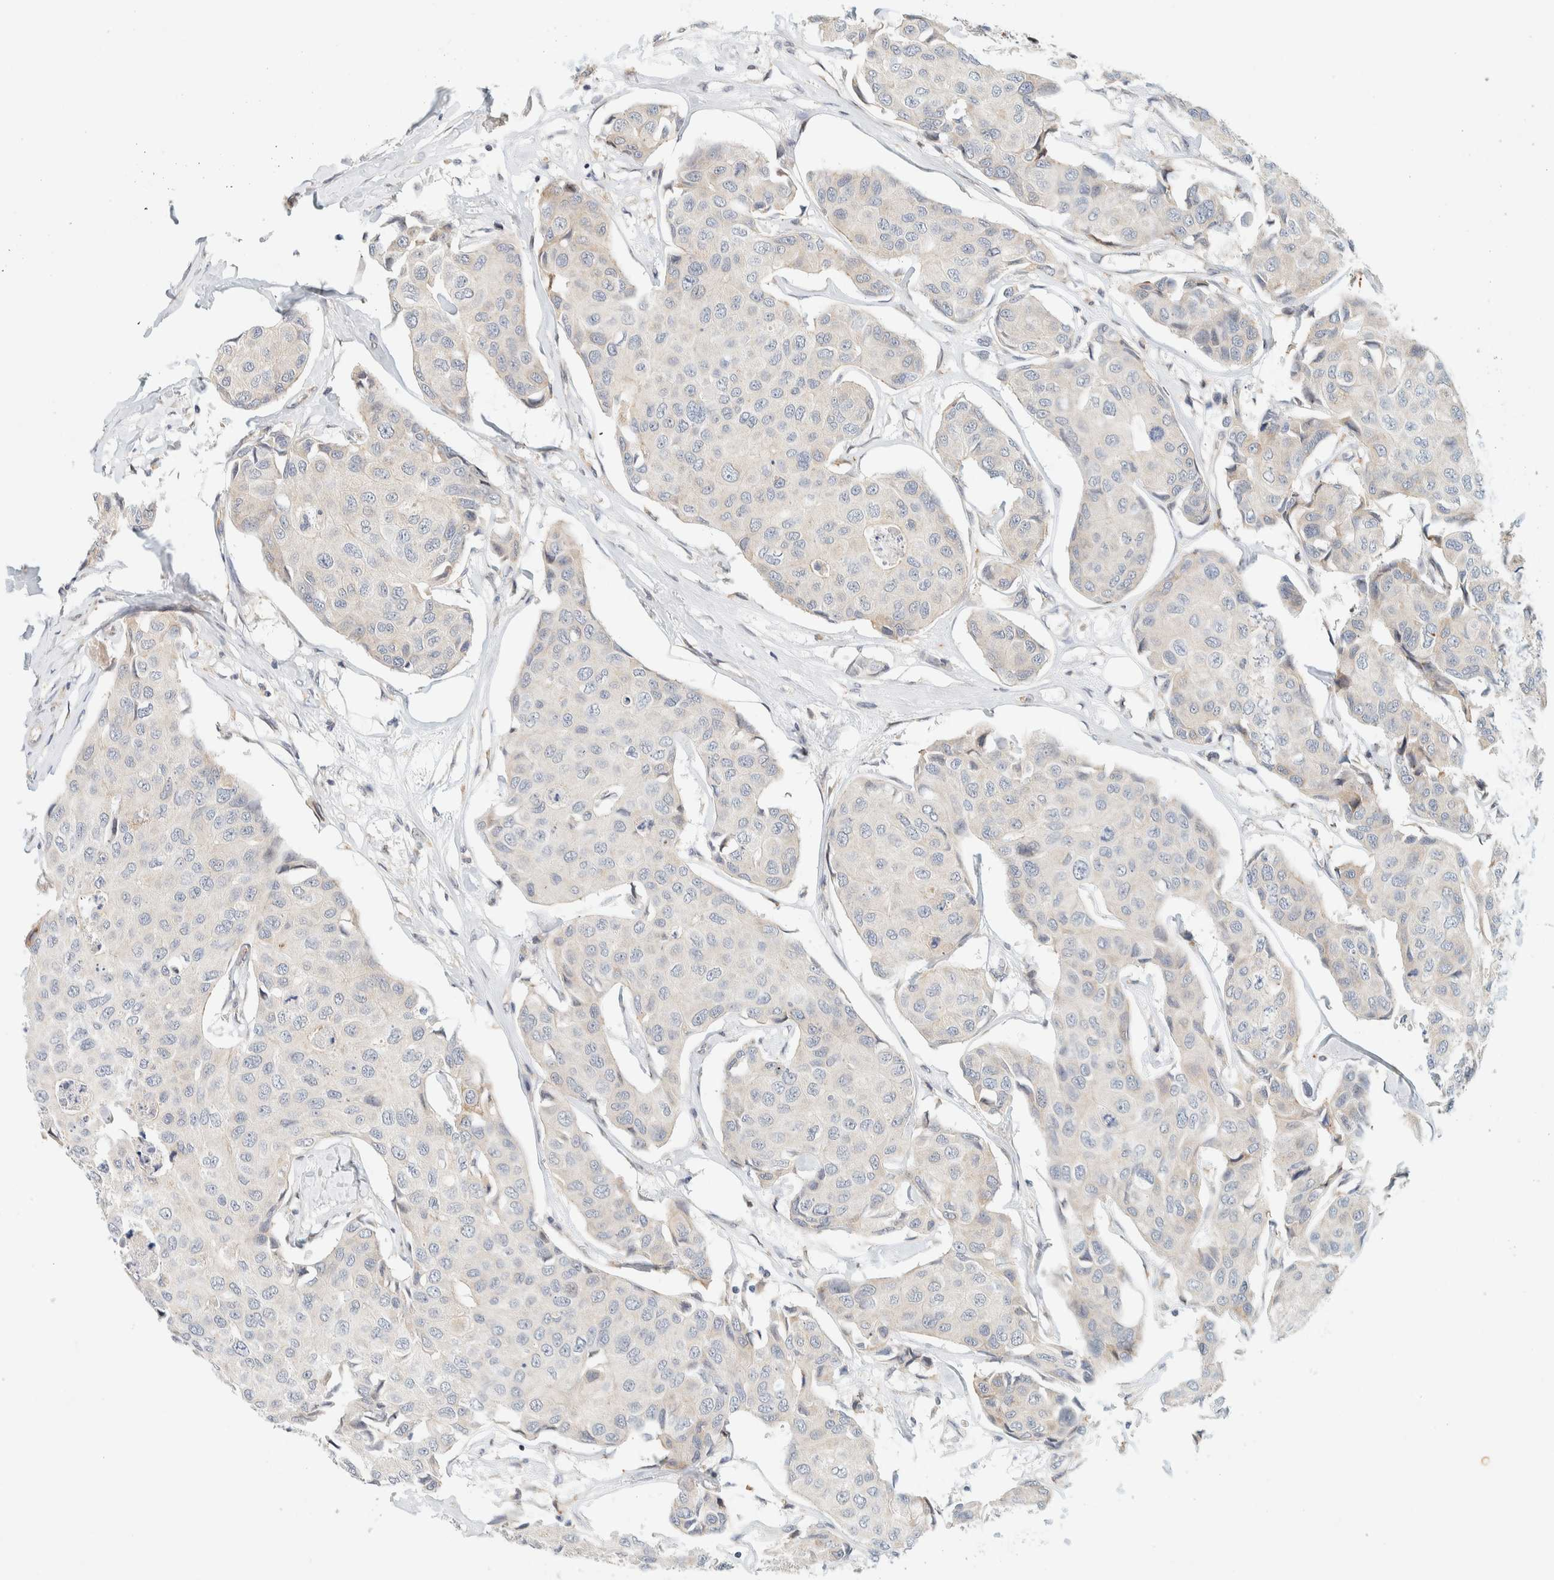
{"staining": {"intensity": "negative", "quantity": "none", "location": "none"}, "tissue": "breast cancer", "cell_type": "Tumor cells", "image_type": "cancer", "snomed": [{"axis": "morphology", "description": "Duct carcinoma"}, {"axis": "topography", "description": "Breast"}], "caption": "This is an immunohistochemistry (IHC) image of breast invasive ductal carcinoma. There is no positivity in tumor cells.", "gene": "SUMF2", "patient": {"sex": "female", "age": 80}}